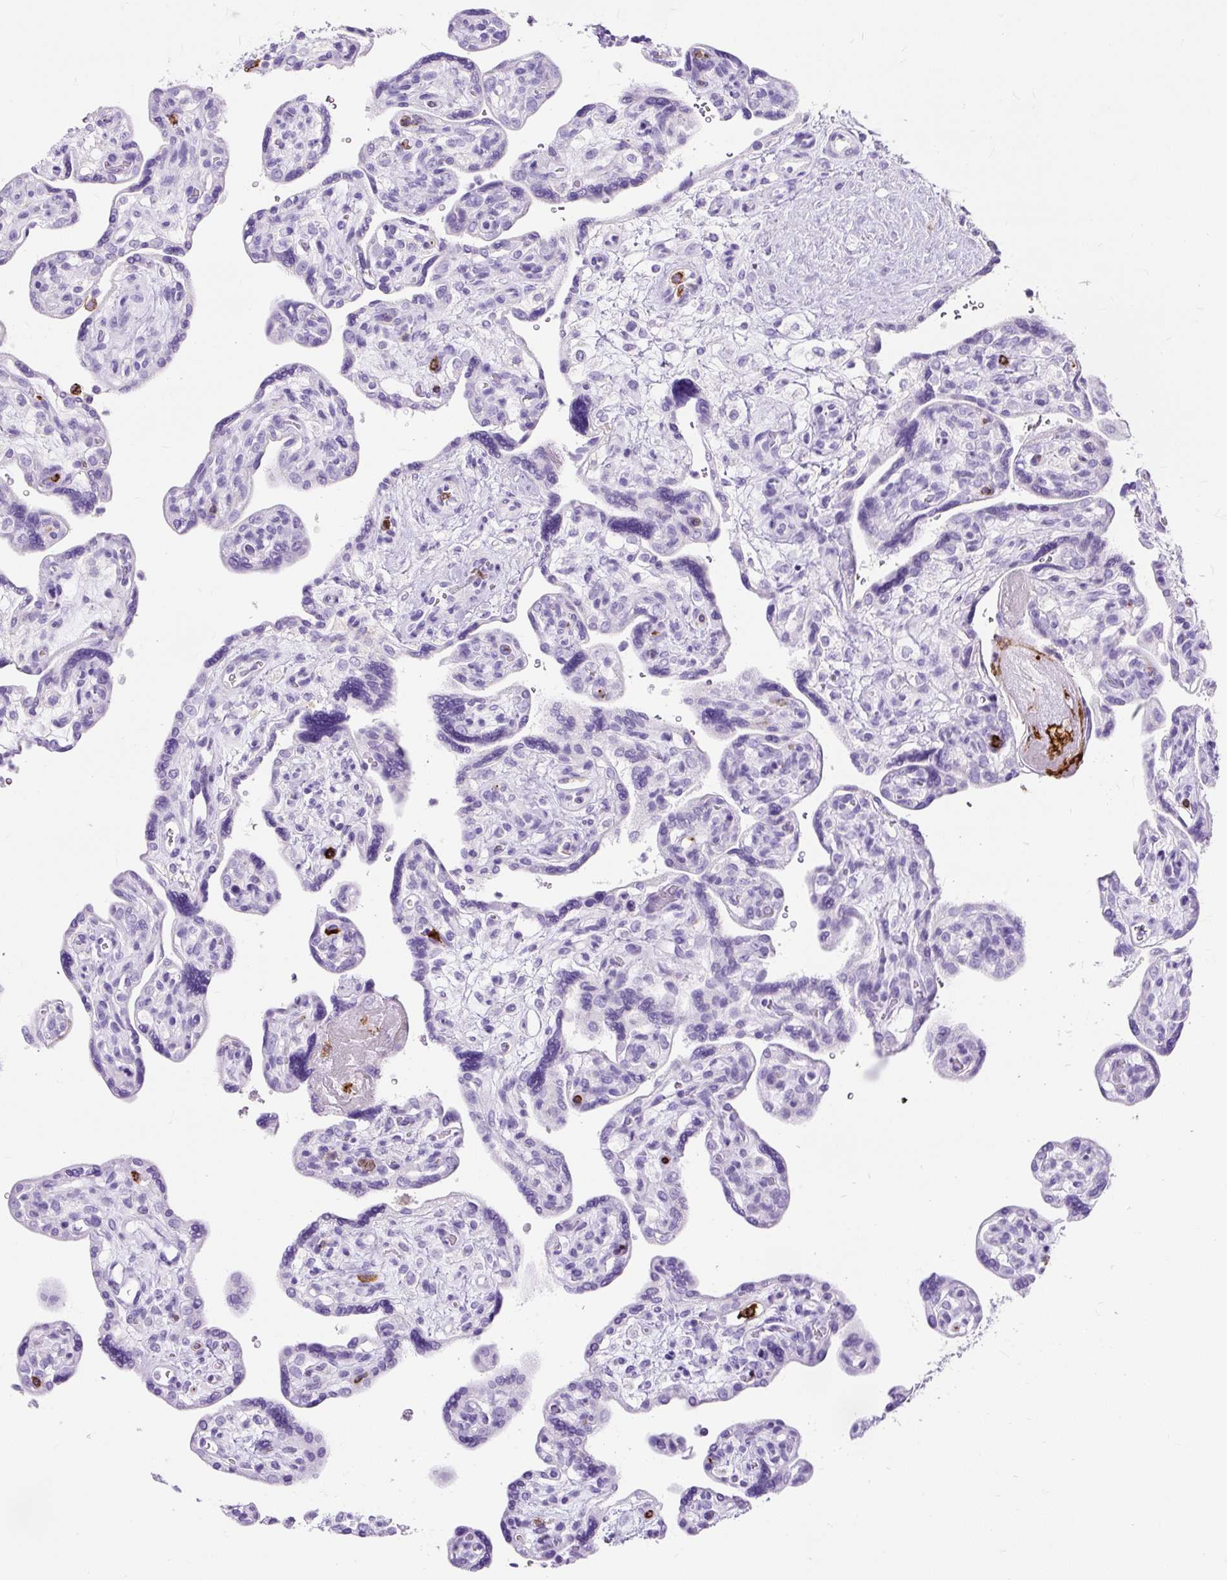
{"staining": {"intensity": "negative", "quantity": "none", "location": "none"}, "tissue": "placenta", "cell_type": "Trophoblastic cells", "image_type": "normal", "snomed": [{"axis": "morphology", "description": "Normal tissue, NOS"}, {"axis": "topography", "description": "Placenta"}], "caption": "Immunohistochemical staining of benign placenta demonstrates no significant positivity in trophoblastic cells.", "gene": "HLA", "patient": {"sex": "female", "age": 39}}